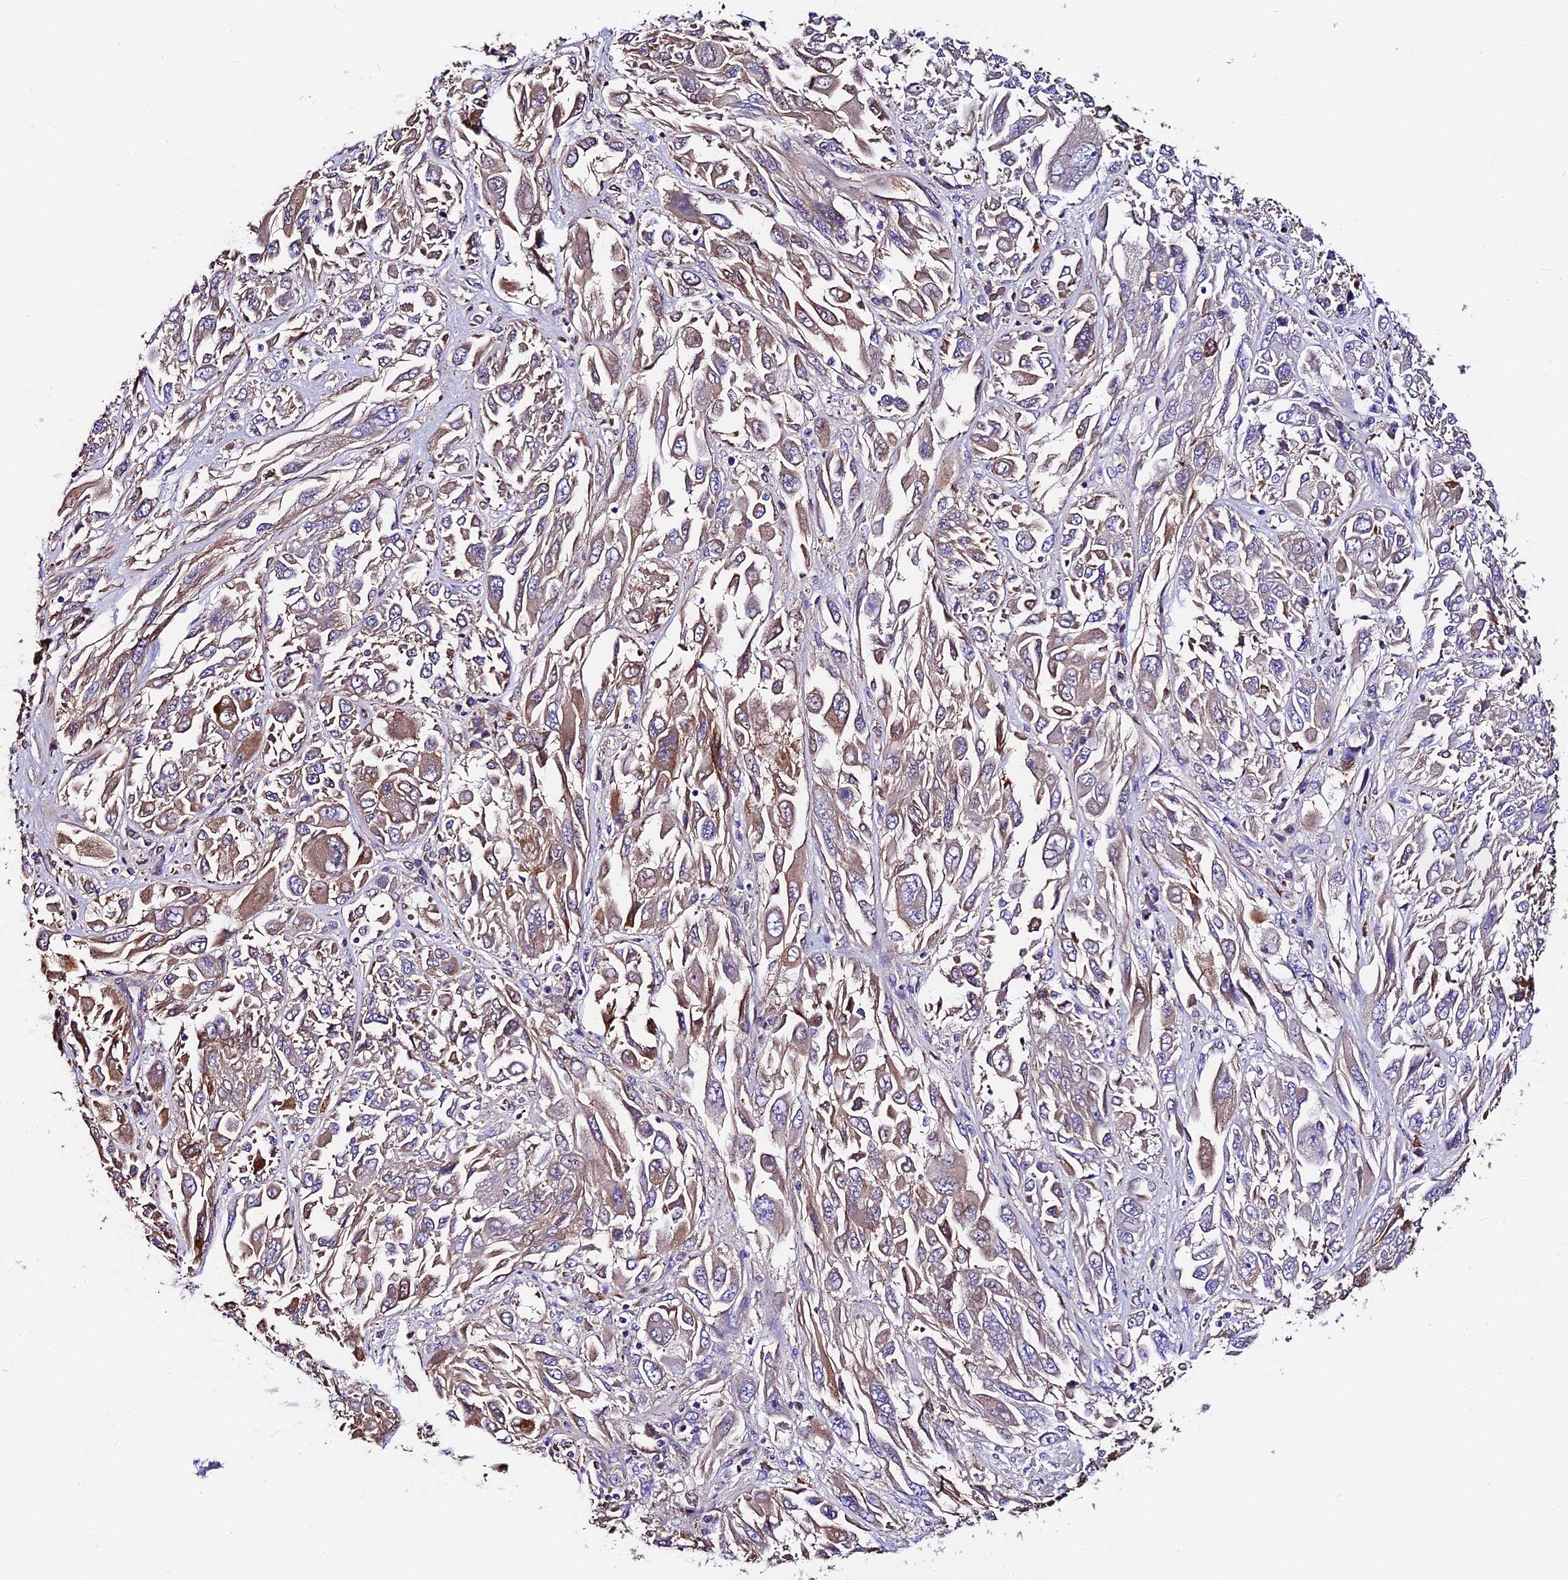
{"staining": {"intensity": "moderate", "quantity": "25%-75%", "location": "cytoplasmic/membranous"}, "tissue": "melanoma", "cell_type": "Tumor cells", "image_type": "cancer", "snomed": [{"axis": "morphology", "description": "Malignant melanoma, NOS"}, {"axis": "topography", "description": "Skin"}], "caption": "Melanoma stained for a protein (brown) displays moderate cytoplasmic/membranous positive expression in approximately 25%-75% of tumor cells.", "gene": "FREM3", "patient": {"sex": "female", "age": 91}}